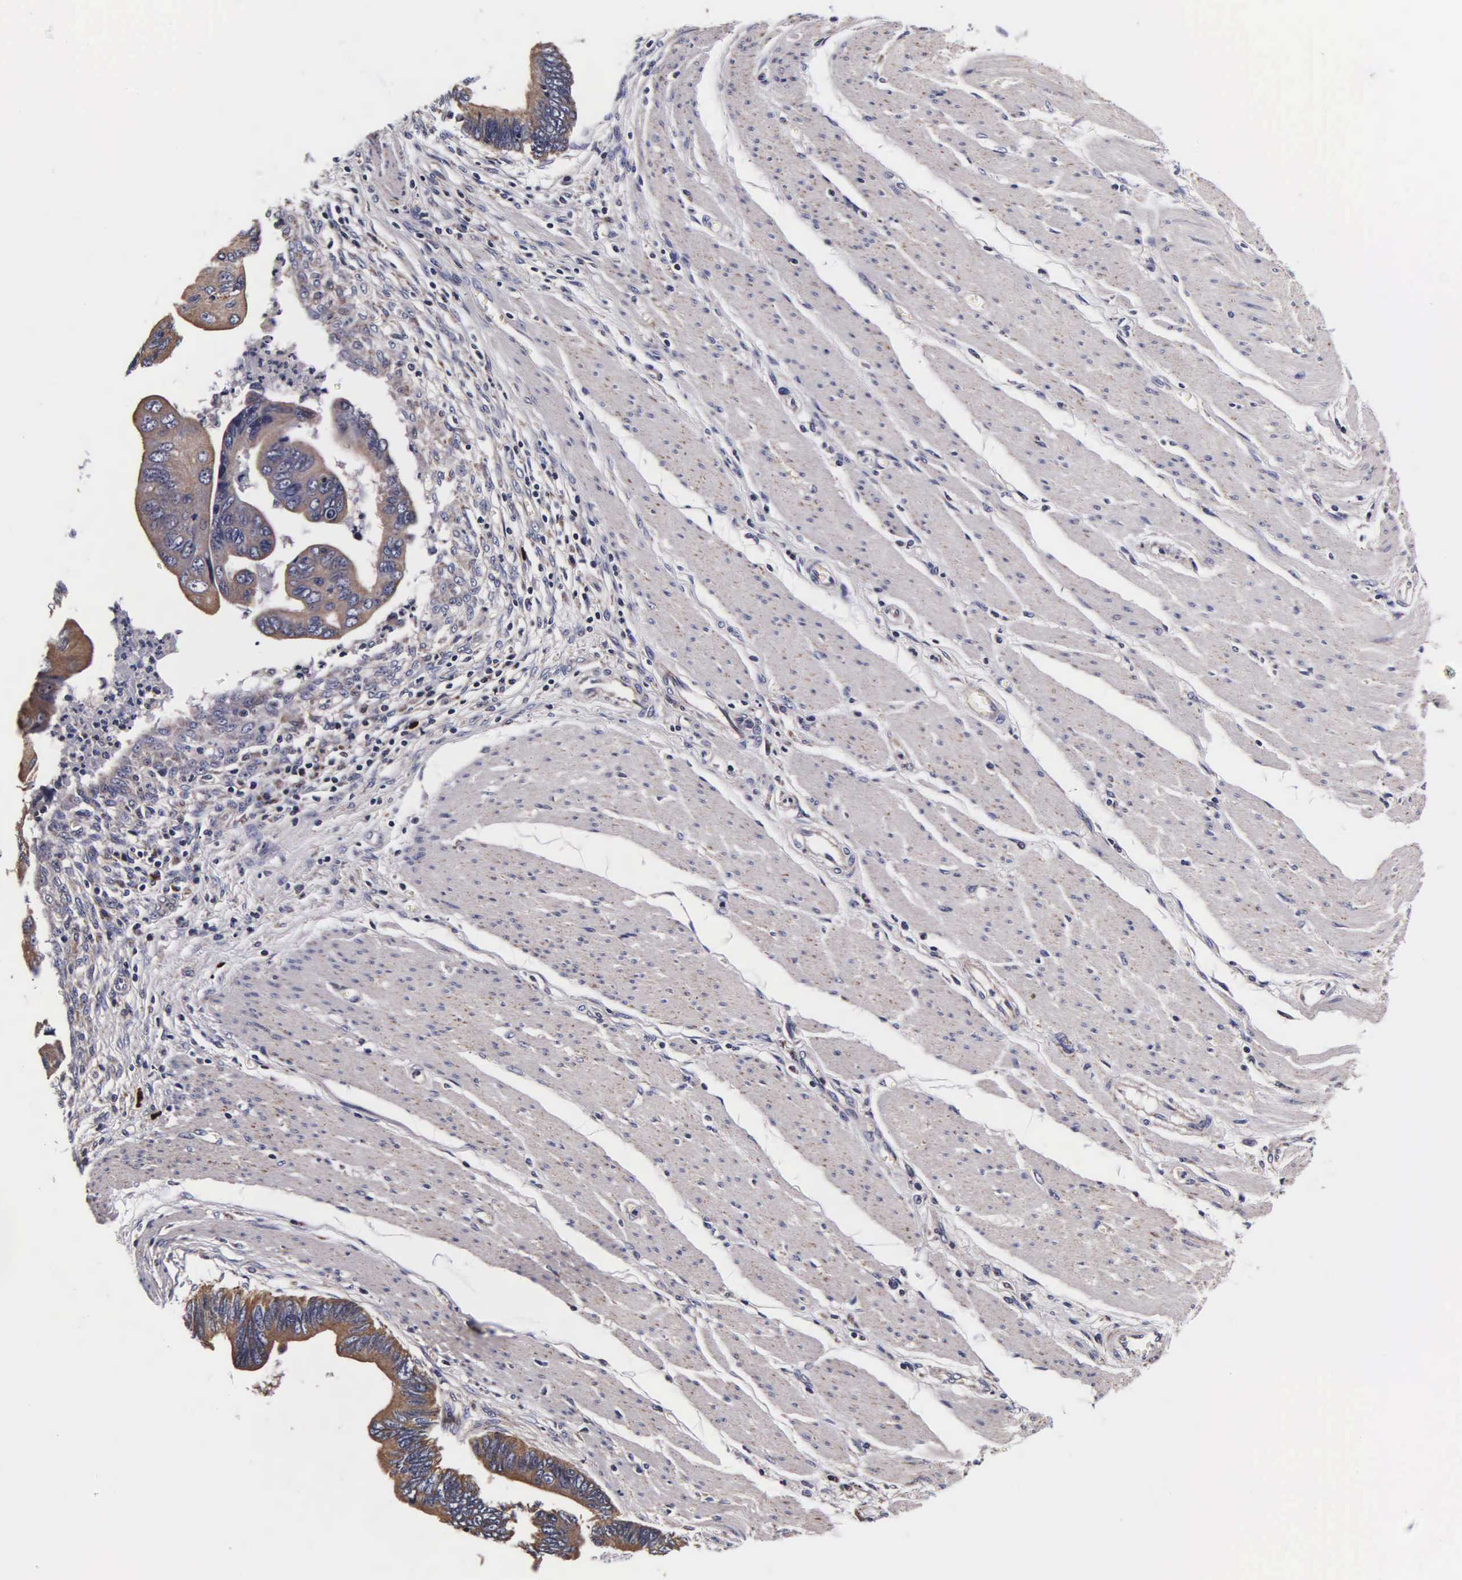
{"staining": {"intensity": "weak", "quantity": ">75%", "location": "cytoplasmic/membranous"}, "tissue": "pancreatic cancer", "cell_type": "Tumor cells", "image_type": "cancer", "snomed": [{"axis": "morphology", "description": "Adenocarcinoma, NOS"}, {"axis": "topography", "description": "Pancreas"}], "caption": "Immunohistochemical staining of adenocarcinoma (pancreatic) demonstrates low levels of weak cytoplasmic/membranous protein expression in about >75% of tumor cells.", "gene": "PSMA3", "patient": {"sex": "female", "age": 70}}